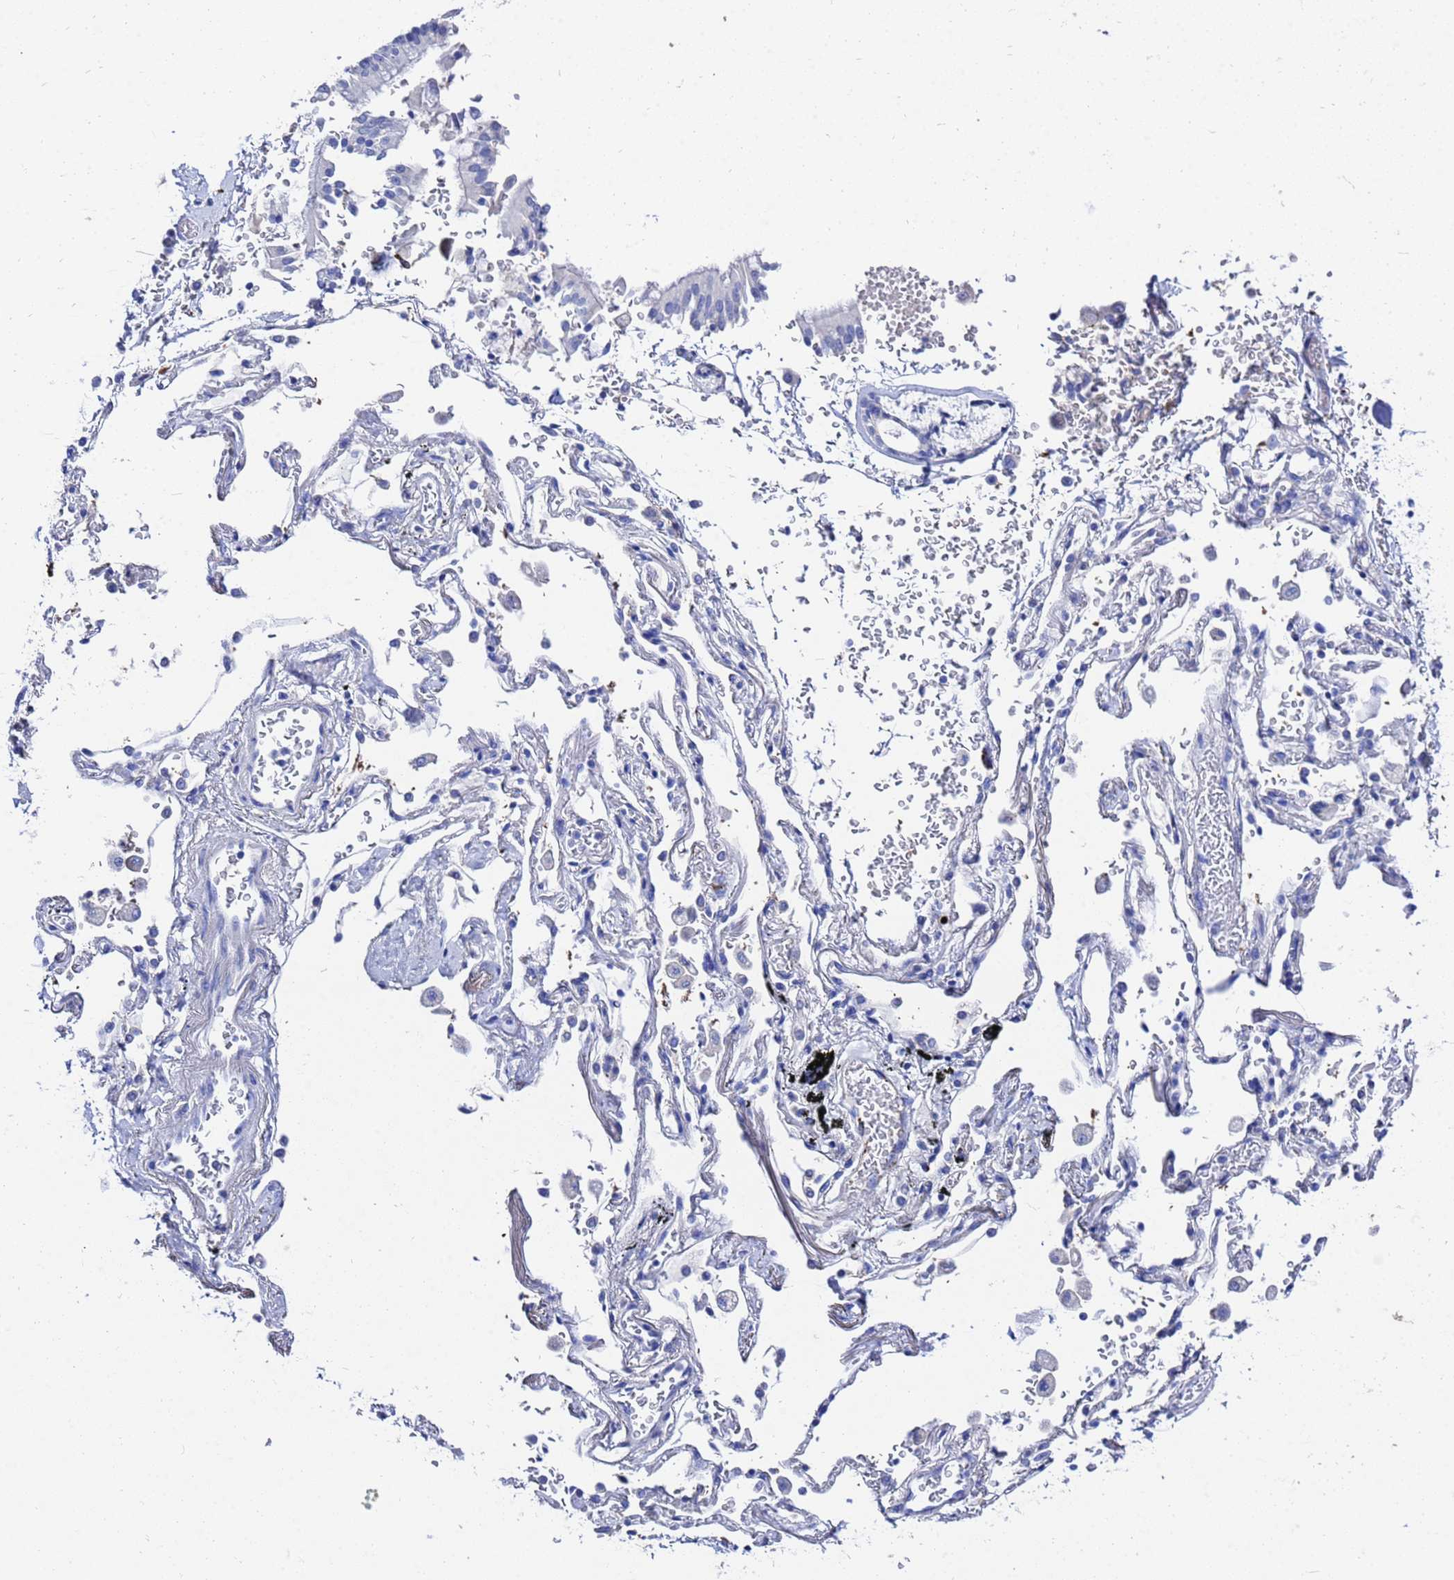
{"staining": {"intensity": "negative", "quantity": "none", "location": "none"}, "tissue": "adipose tissue", "cell_type": "Adipocytes", "image_type": "normal", "snomed": [{"axis": "morphology", "description": "Normal tissue, NOS"}, {"axis": "topography", "description": "Cartilage tissue"}], "caption": "Immunohistochemistry (IHC) micrograph of benign human adipose tissue stained for a protein (brown), which reveals no staining in adipocytes. (Brightfield microscopy of DAB immunohistochemistry (IHC) at high magnification).", "gene": "AQP12A", "patient": {"sex": "male", "age": 73}}